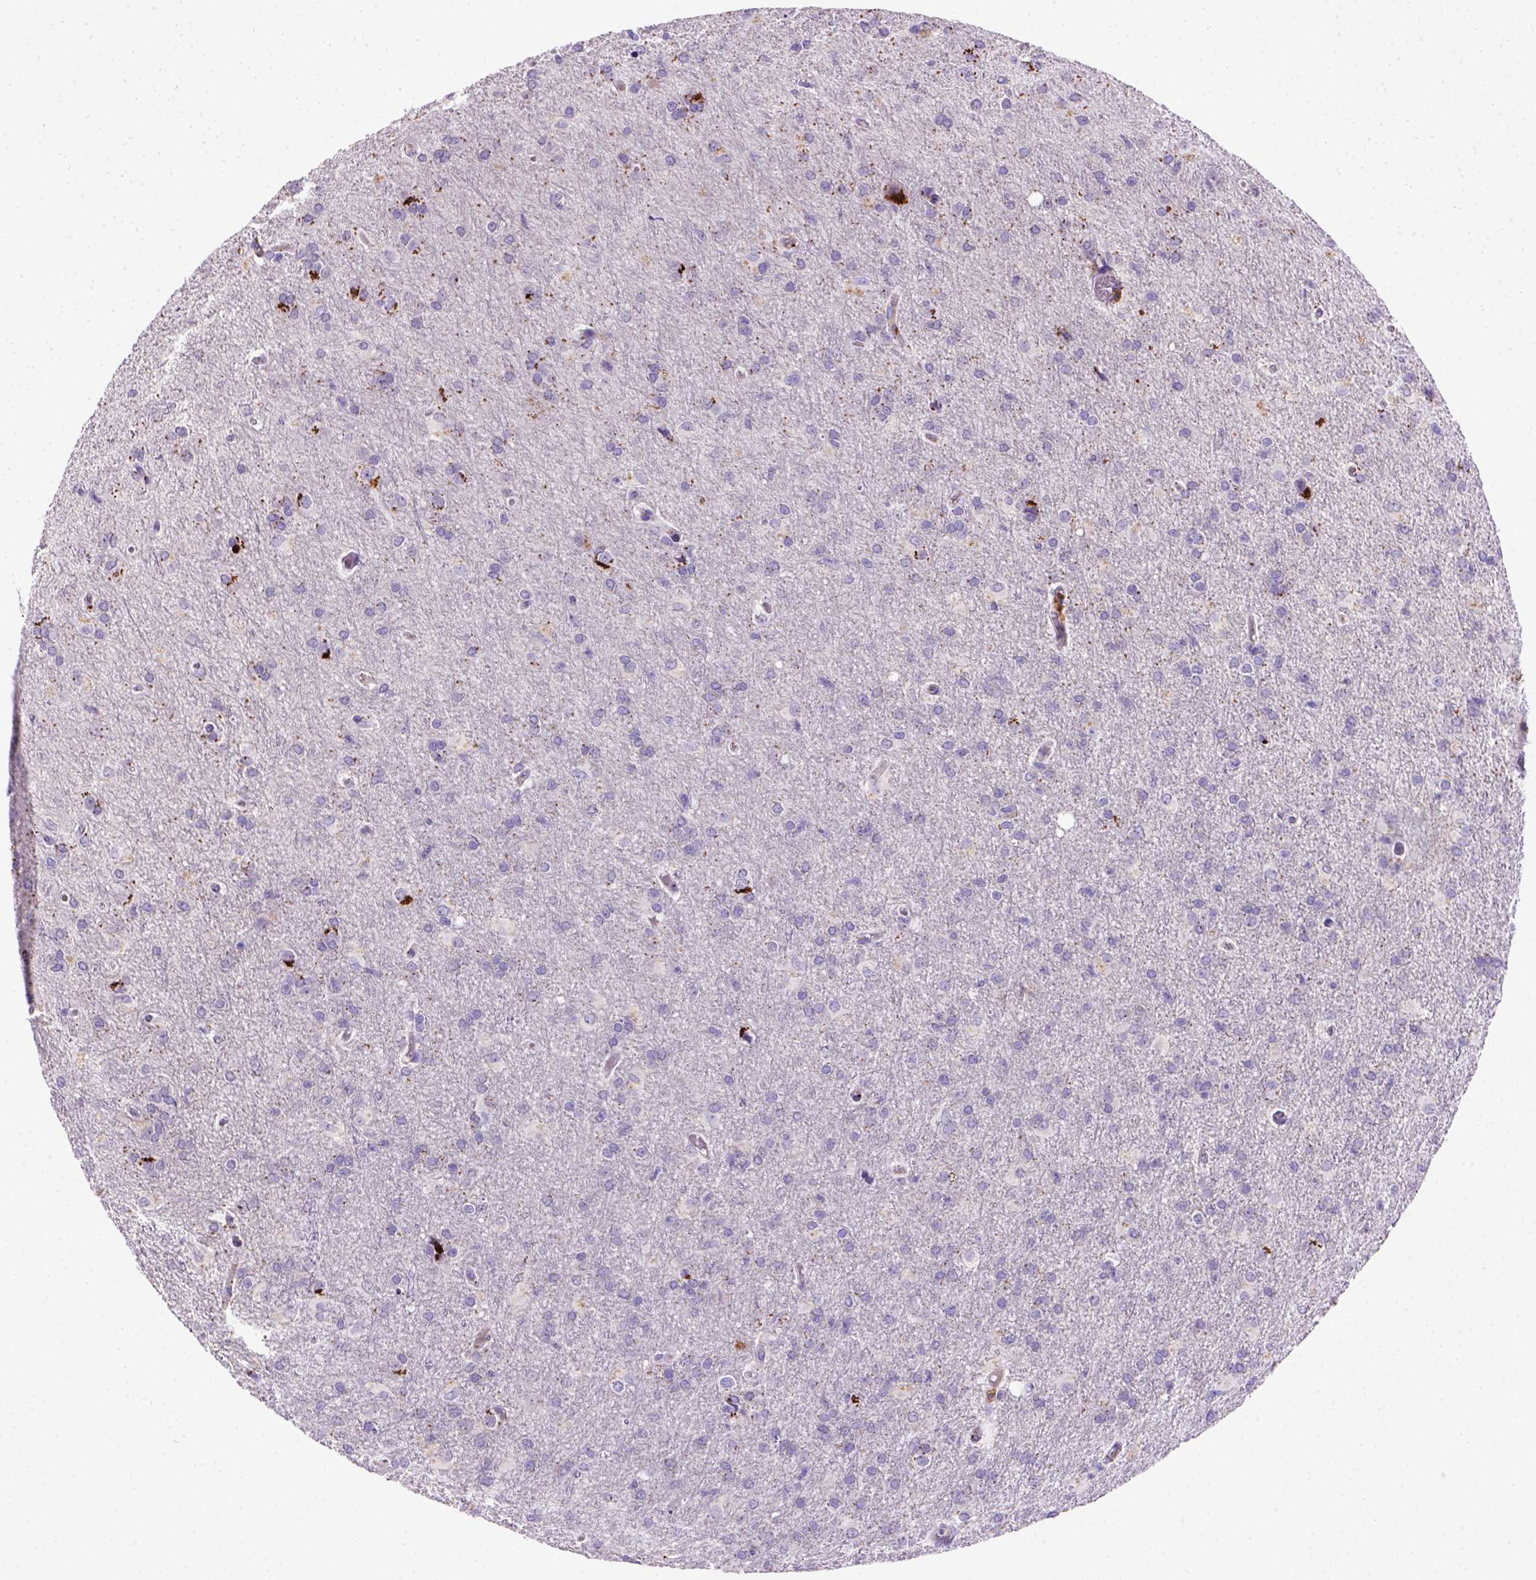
{"staining": {"intensity": "negative", "quantity": "none", "location": "none"}, "tissue": "glioma", "cell_type": "Tumor cells", "image_type": "cancer", "snomed": [{"axis": "morphology", "description": "Glioma, malignant, High grade"}, {"axis": "topography", "description": "Brain"}], "caption": "Immunohistochemical staining of human malignant glioma (high-grade) exhibits no significant expression in tumor cells.", "gene": "CD3E", "patient": {"sex": "male", "age": 68}}